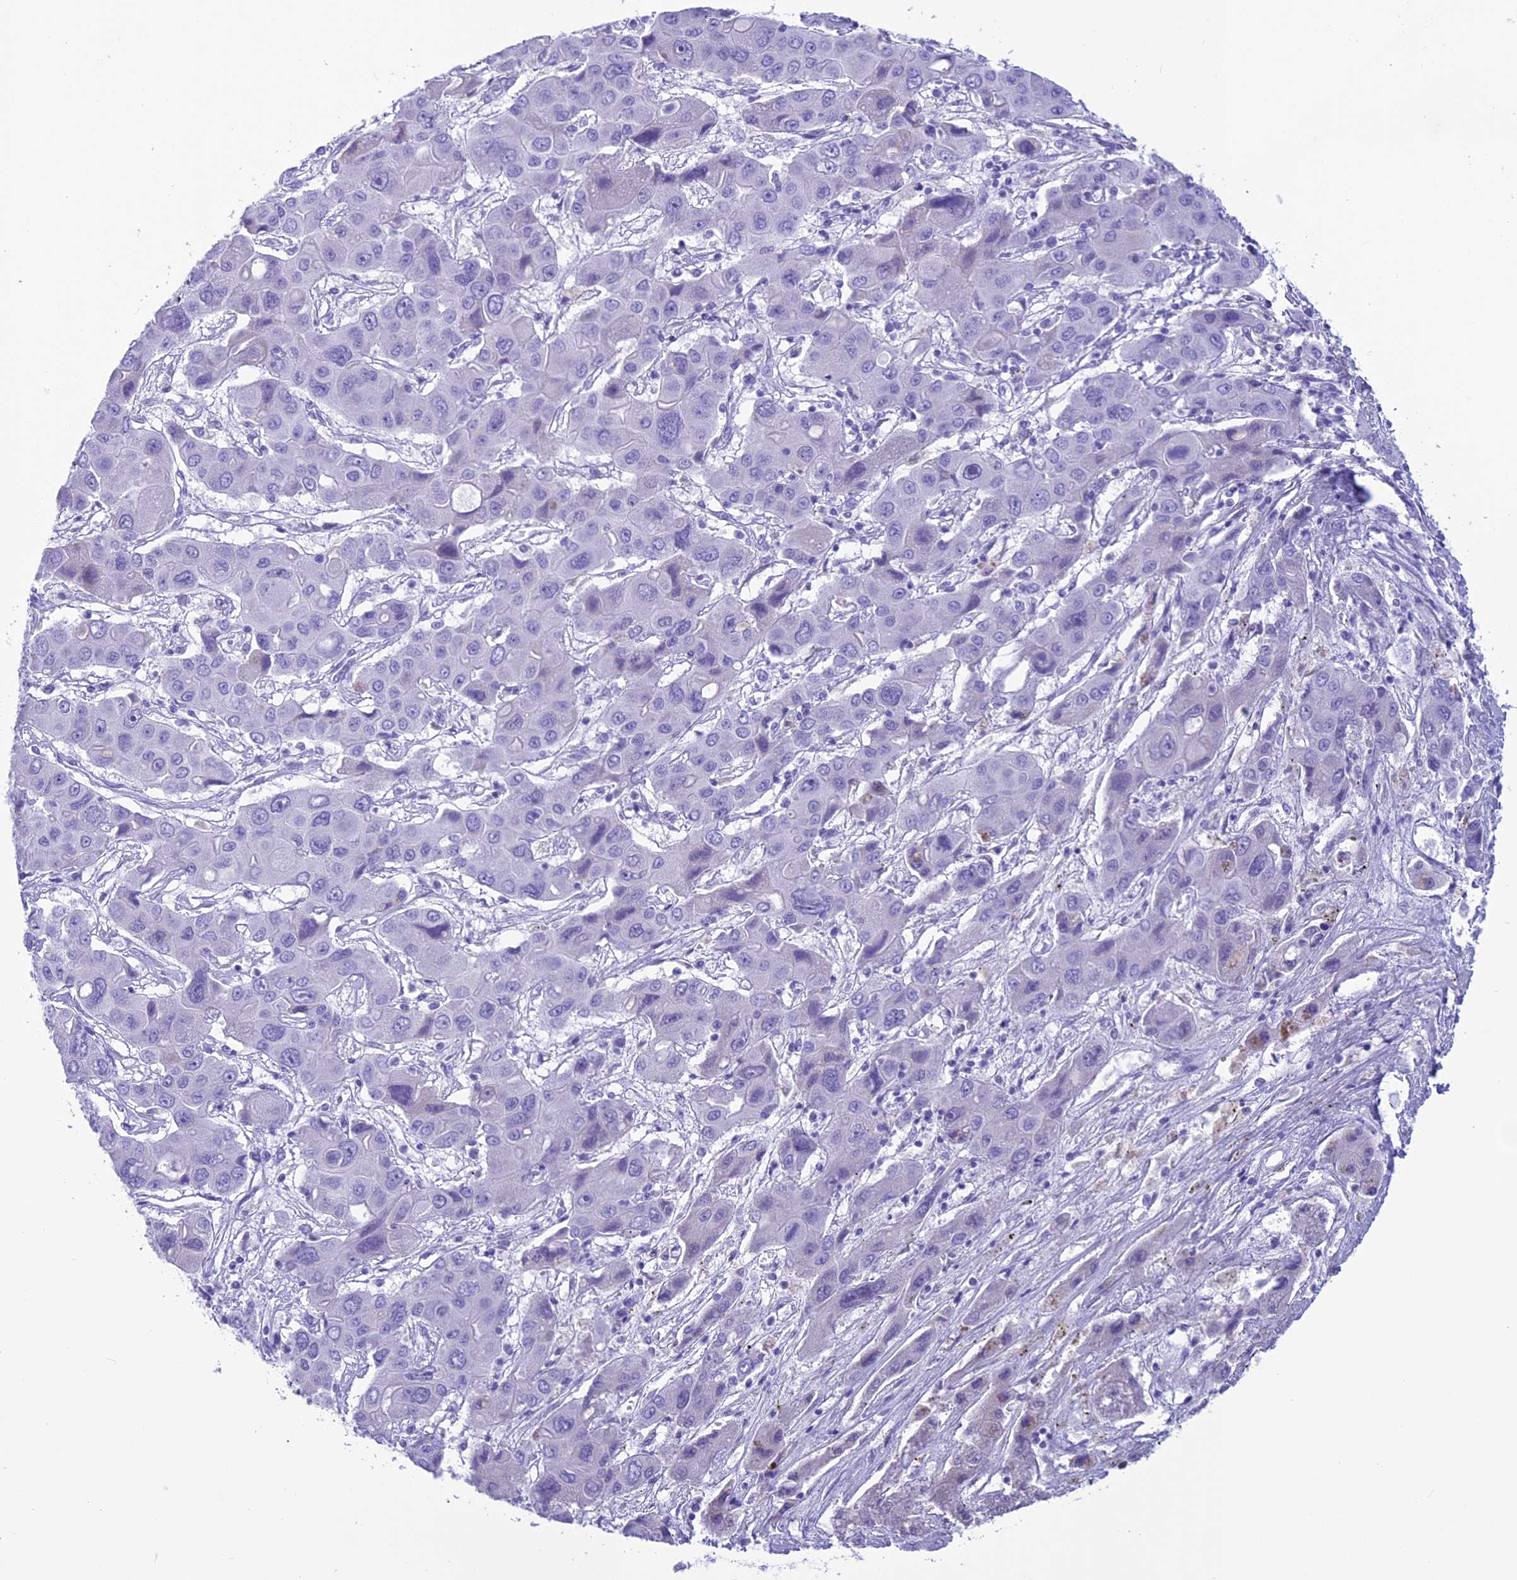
{"staining": {"intensity": "negative", "quantity": "none", "location": "none"}, "tissue": "liver cancer", "cell_type": "Tumor cells", "image_type": "cancer", "snomed": [{"axis": "morphology", "description": "Cholangiocarcinoma"}, {"axis": "topography", "description": "Liver"}], "caption": "The histopathology image displays no significant staining in tumor cells of cholangiocarcinoma (liver). Nuclei are stained in blue.", "gene": "TRAM1L1", "patient": {"sex": "male", "age": 67}}